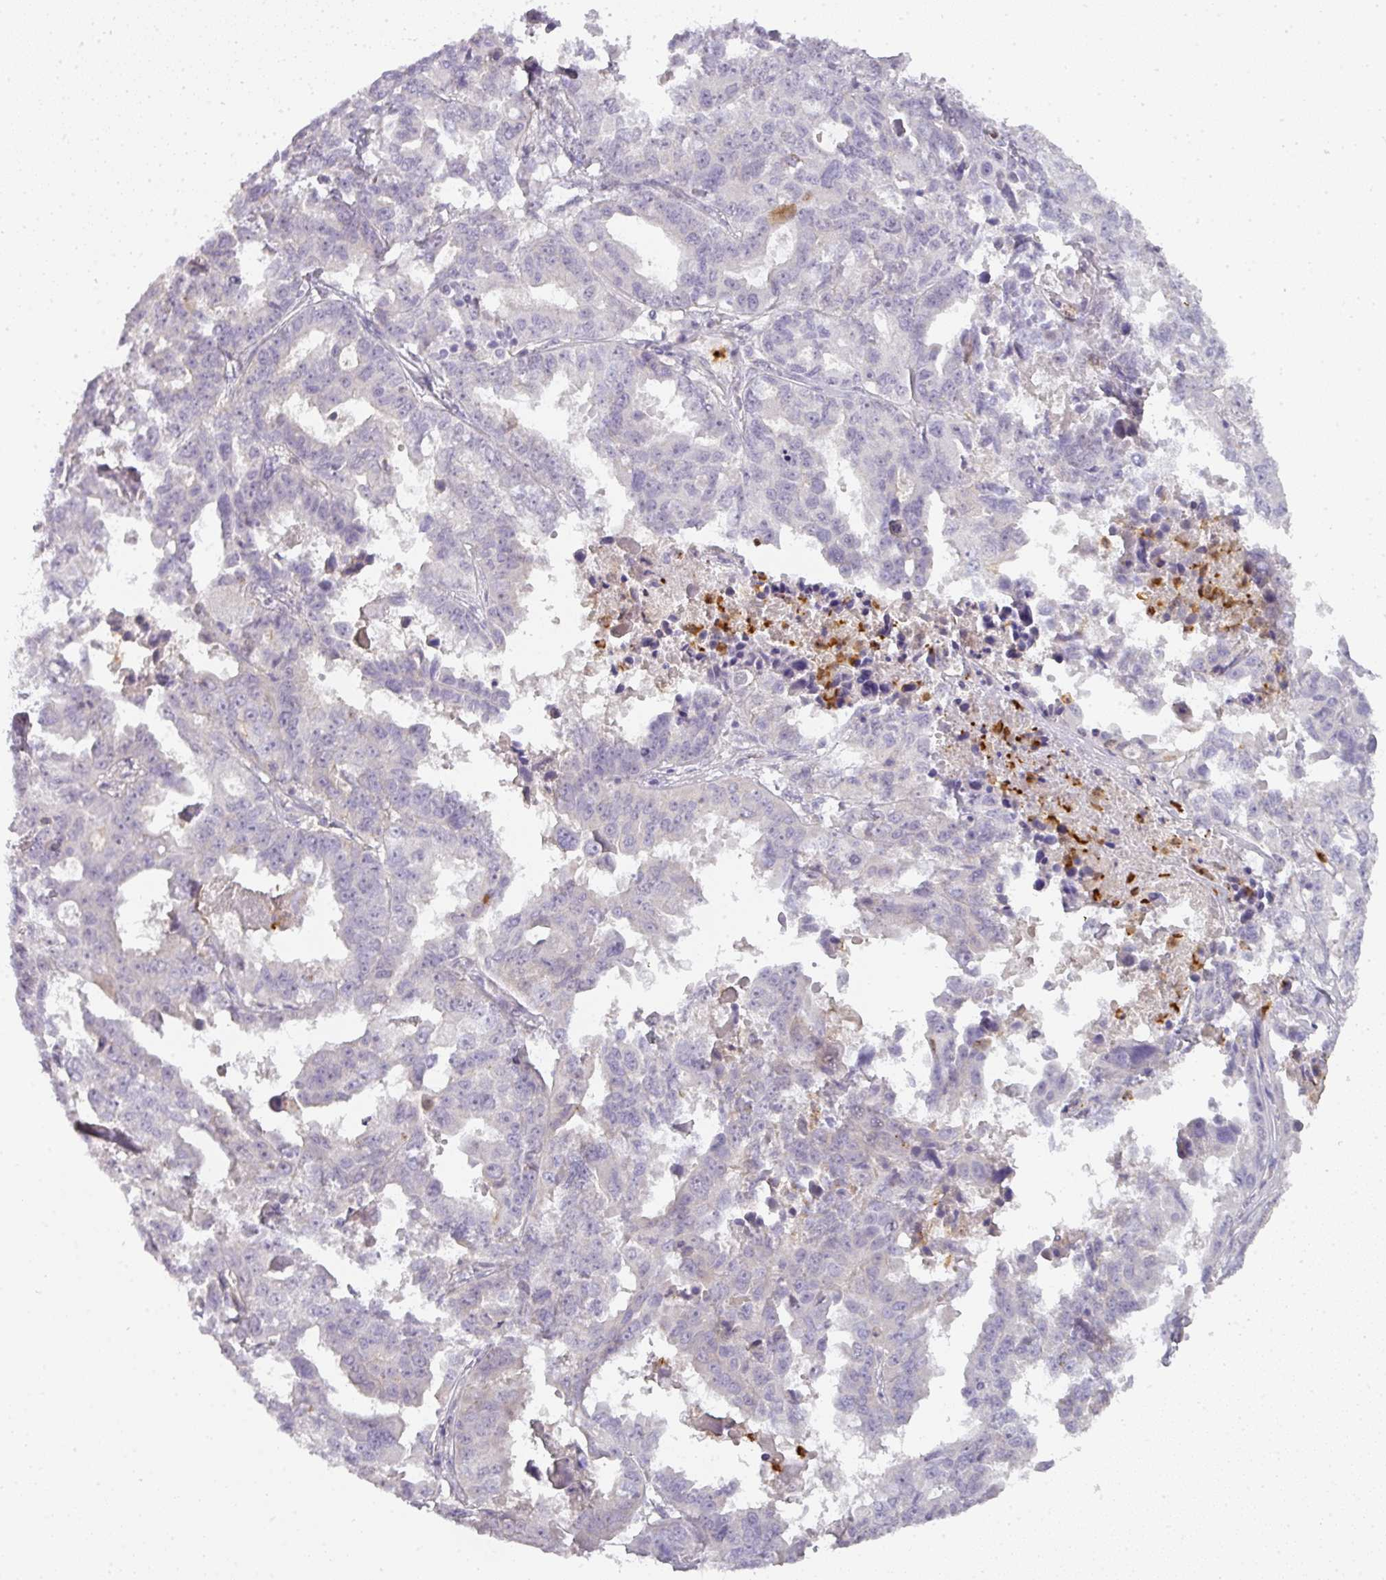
{"staining": {"intensity": "negative", "quantity": "none", "location": "none"}, "tissue": "ovarian cancer", "cell_type": "Tumor cells", "image_type": "cancer", "snomed": [{"axis": "morphology", "description": "Adenocarcinoma, NOS"}, {"axis": "morphology", "description": "Carcinoma, endometroid"}, {"axis": "topography", "description": "Ovary"}], "caption": "Ovarian endometroid carcinoma was stained to show a protein in brown. There is no significant staining in tumor cells. (DAB (3,3'-diaminobenzidine) IHC, high magnification).", "gene": "HHEX", "patient": {"sex": "female", "age": 72}}